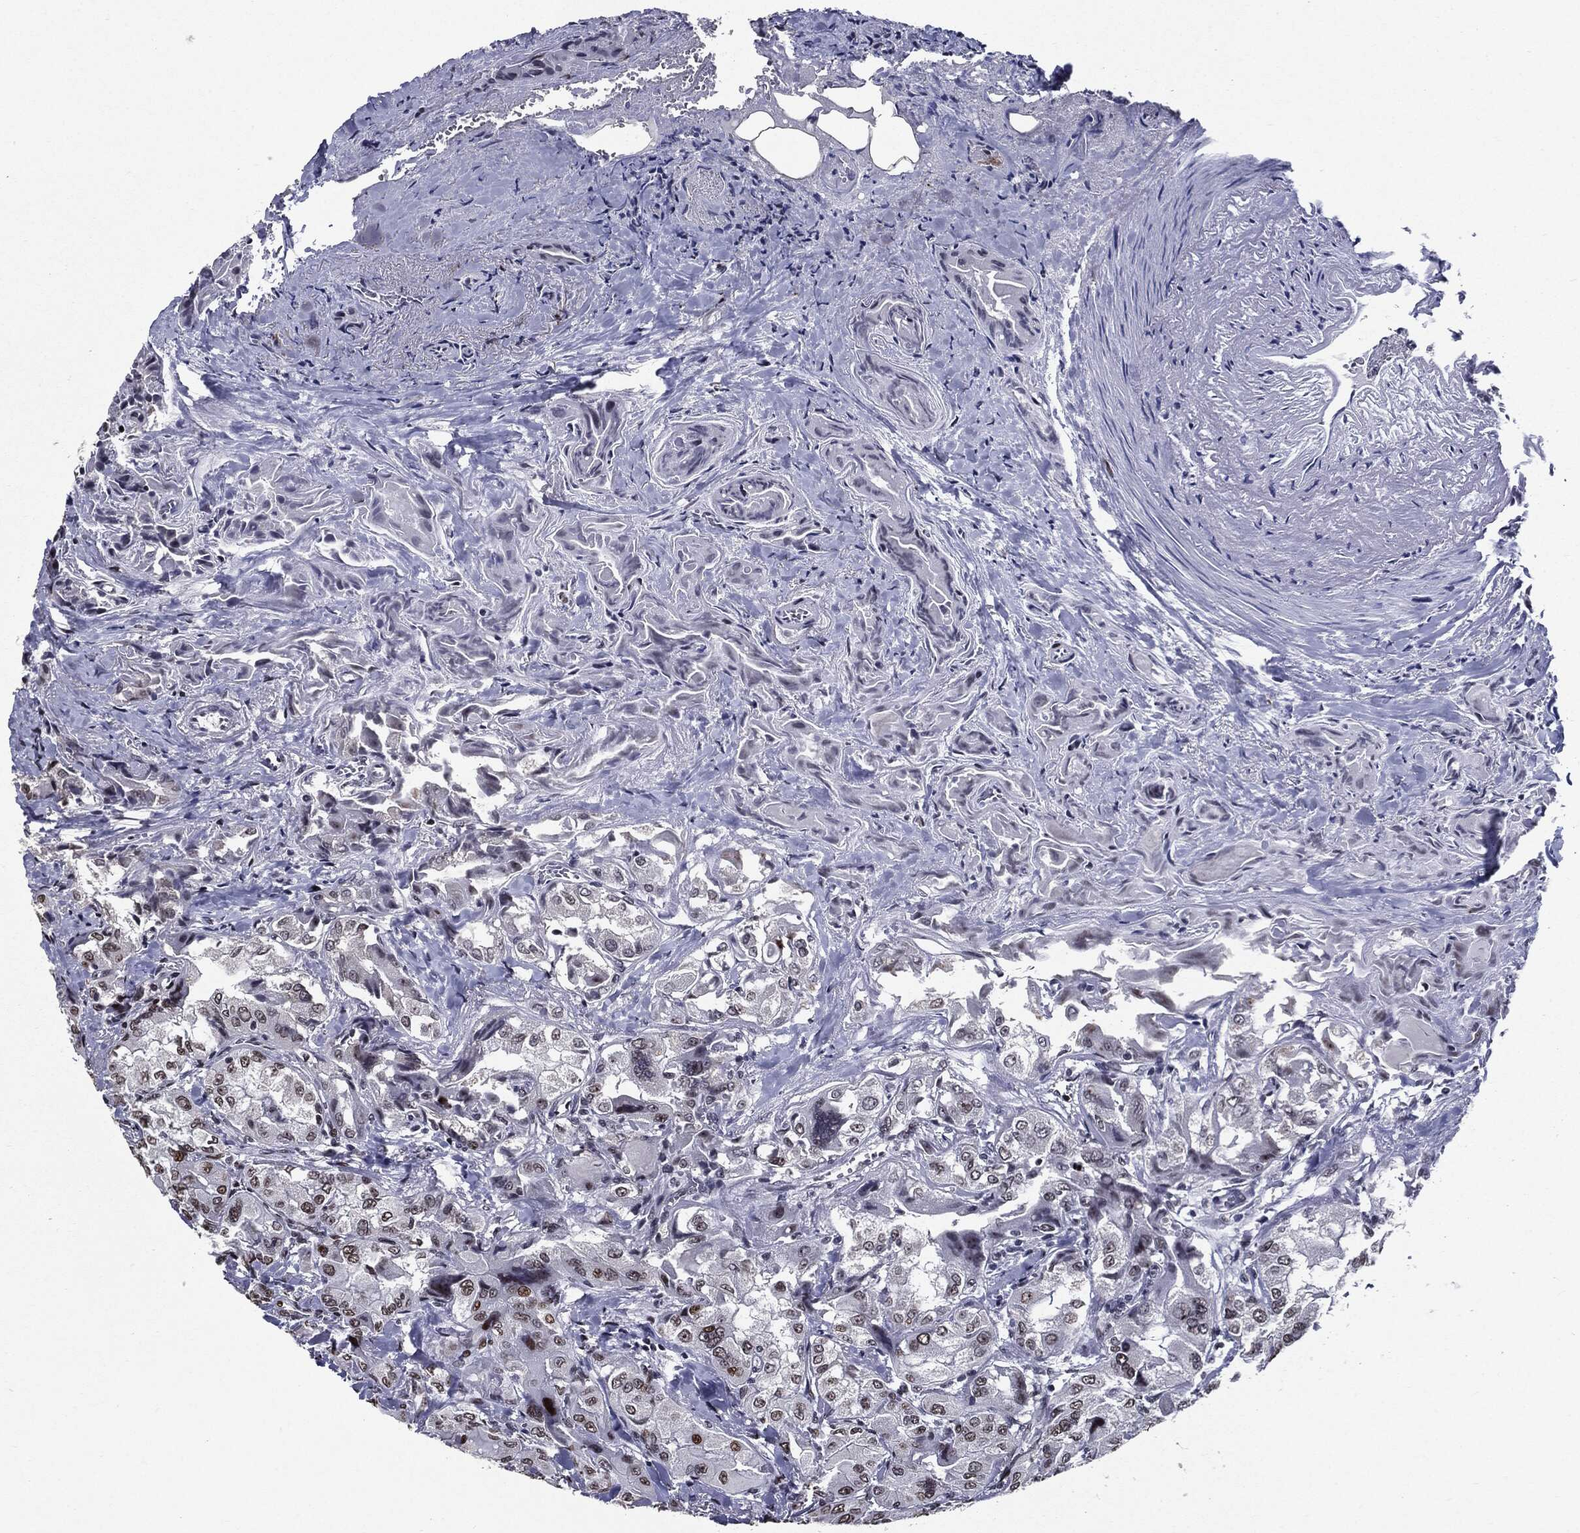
{"staining": {"intensity": "moderate", "quantity": ">75%", "location": "nuclear"}, "tissue": "thyroid cancer", "cell_type": "Tumor cells", "image_type": "cancer", "snomed": [{"axis": "morphology", "description": "Normal tissue, NOS"}, {"axis": "morphology", "description": "Papillary adenocarcinoma, NOS"}, {"axis": "topography", "description": "Thyroid gland"}], "caption": "Thyroid cancer (papillary adenocarcinoma) tissue reveals moderate nuclear staining in approximately >75% of tumor cells", "gene": "ZFP91", "patient": {"sex": "female", "age": 66}}